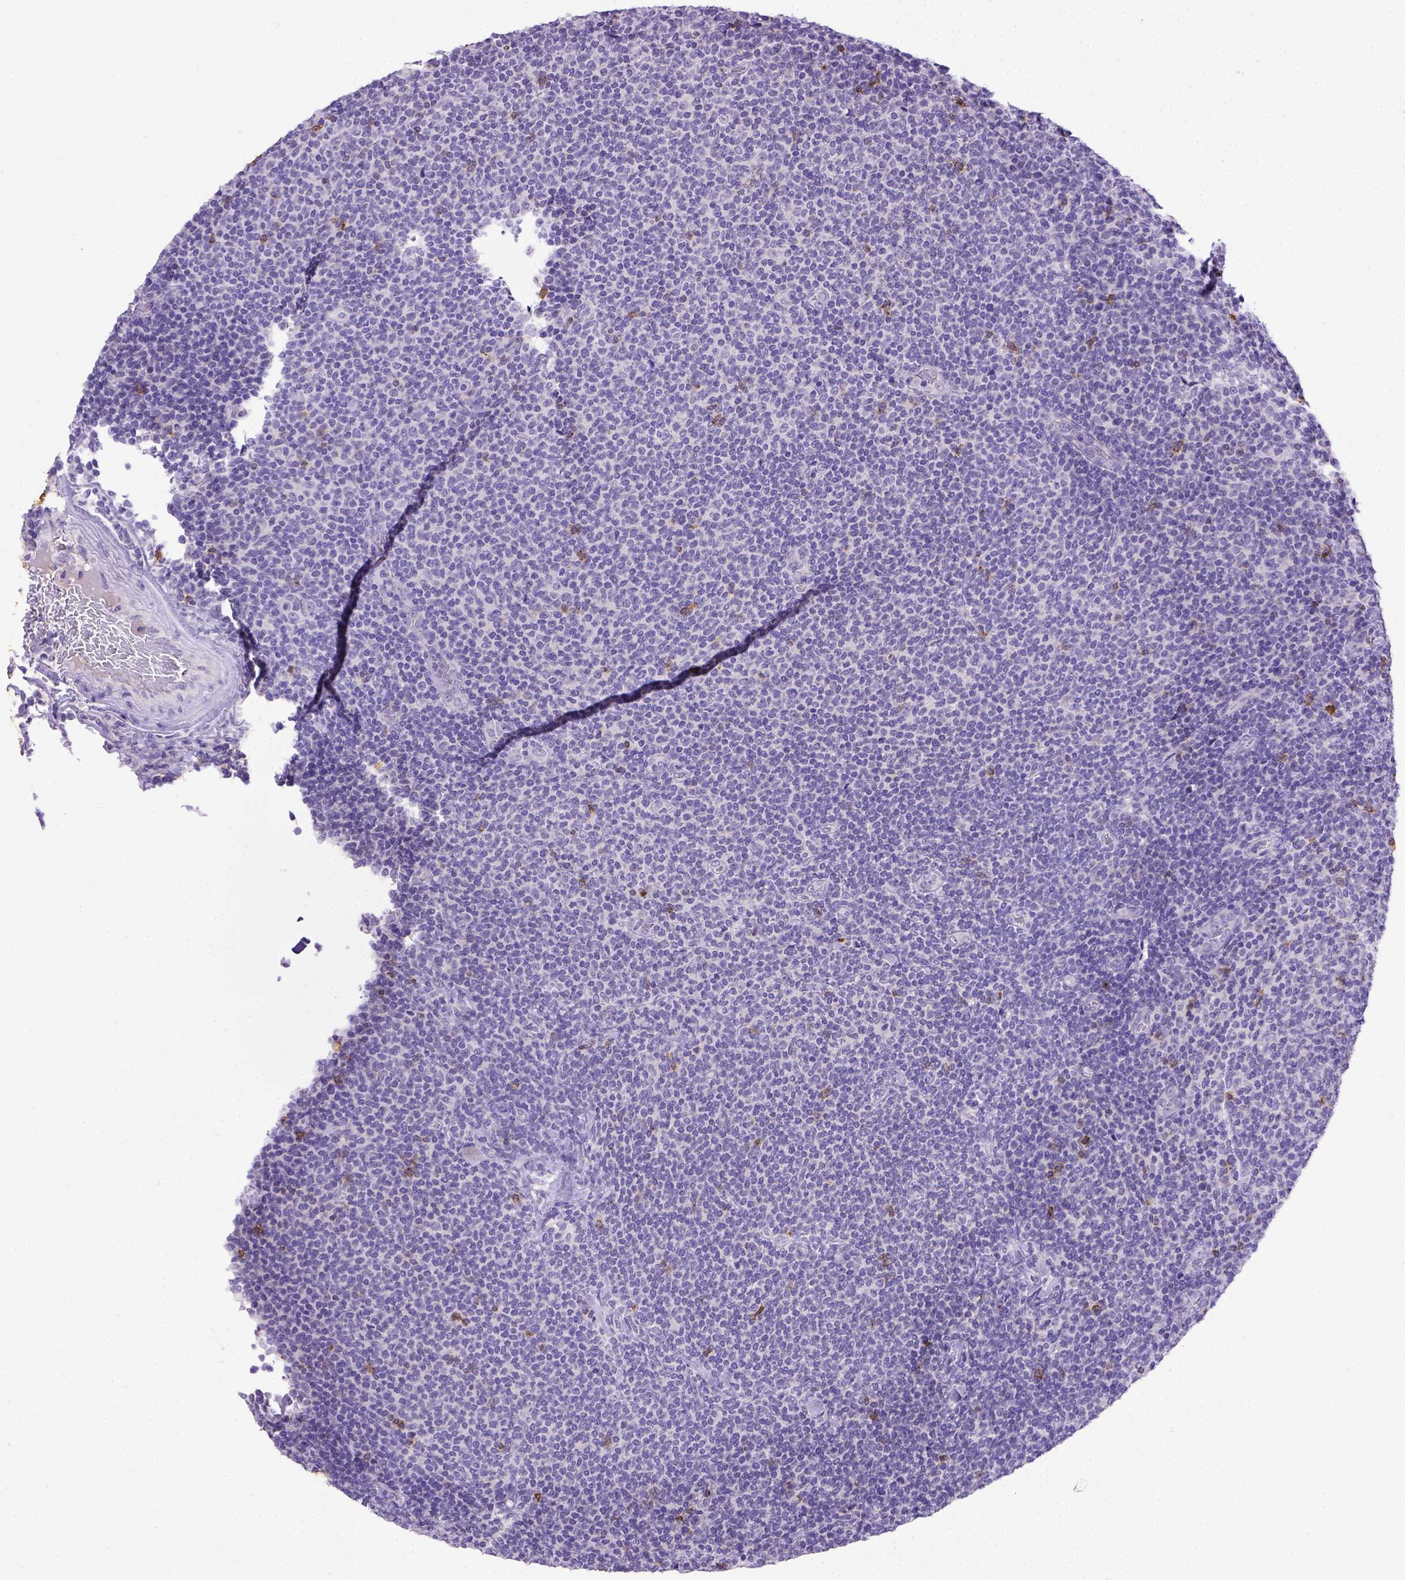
{"staining": {"intensity": "negative", "quantity": "none", "location": "none"}, "tissue": "lymphoma", "cell_type": "Tumor cells", "image_type": "cancer", "snomed": [{"axis": "morphology", "description": "Malignant lymphoma, non-Hodgkin's type, Low grade"}, {"axis": "topography", "description": "Lymph node"}], "caption": "A micrograph of human low-grade malignant lymphoma, non-Hodgkin's type is negative for staining in tumor cells.", "gene": "B3GAT1", "patient": {"sex": "male", "age": 52}}